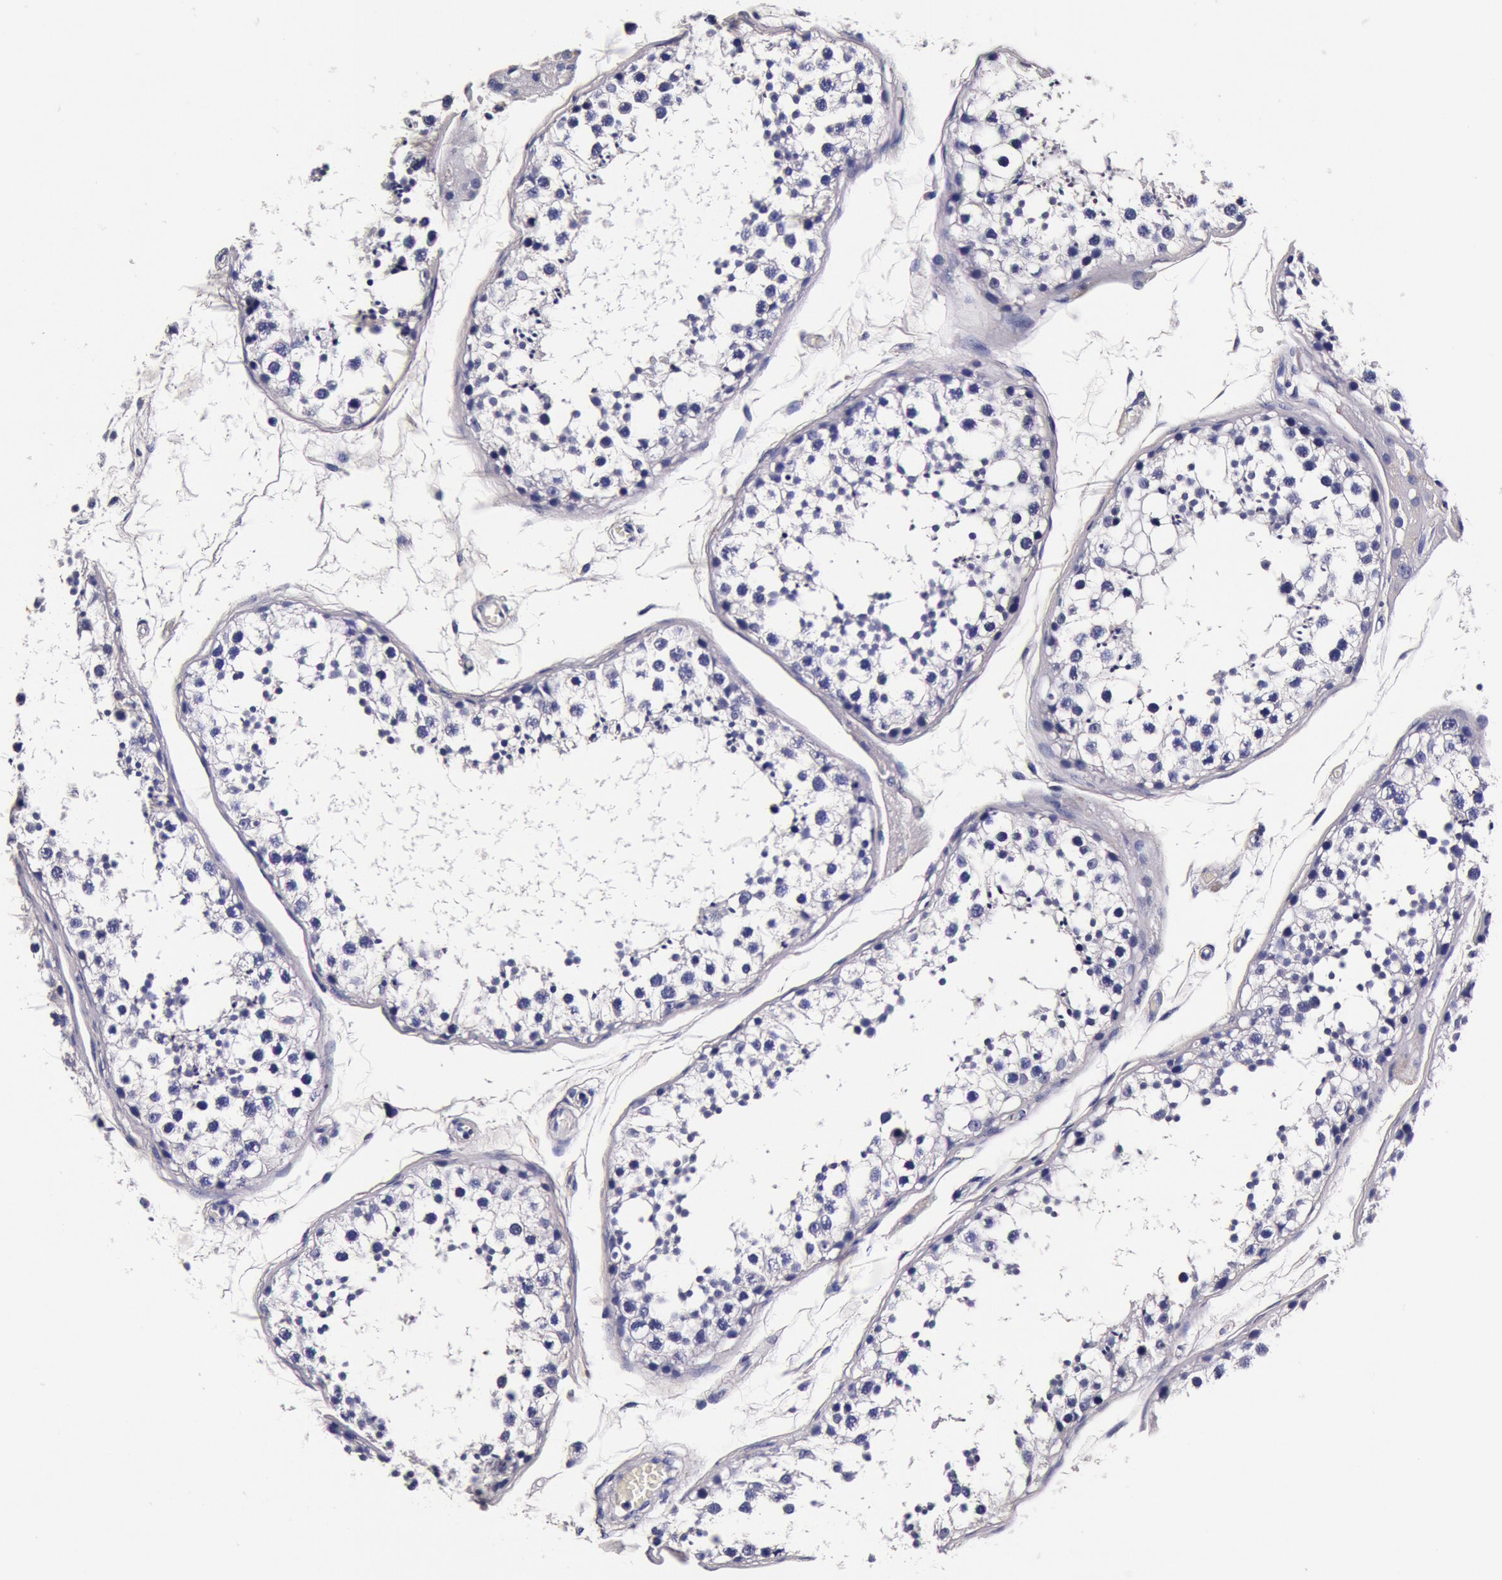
{"staining": {"intensity": "negative", "quantity": "none", "location": "none"}, "tissue": "testis", "cell_type": "Cells in seminiferous ducts", "image_type": "normal", "snomed": [{"axis": "morphology", "description": "Normal tissue, NOS"}, {"axis": "topography", "description": "Testis"}], "caption": "This is an IHC image of benign testis. There is no positivity in cells in seminiferous ducts.", "gene": "CCDC22", "patient": {"sex": "male", "age": 57}}